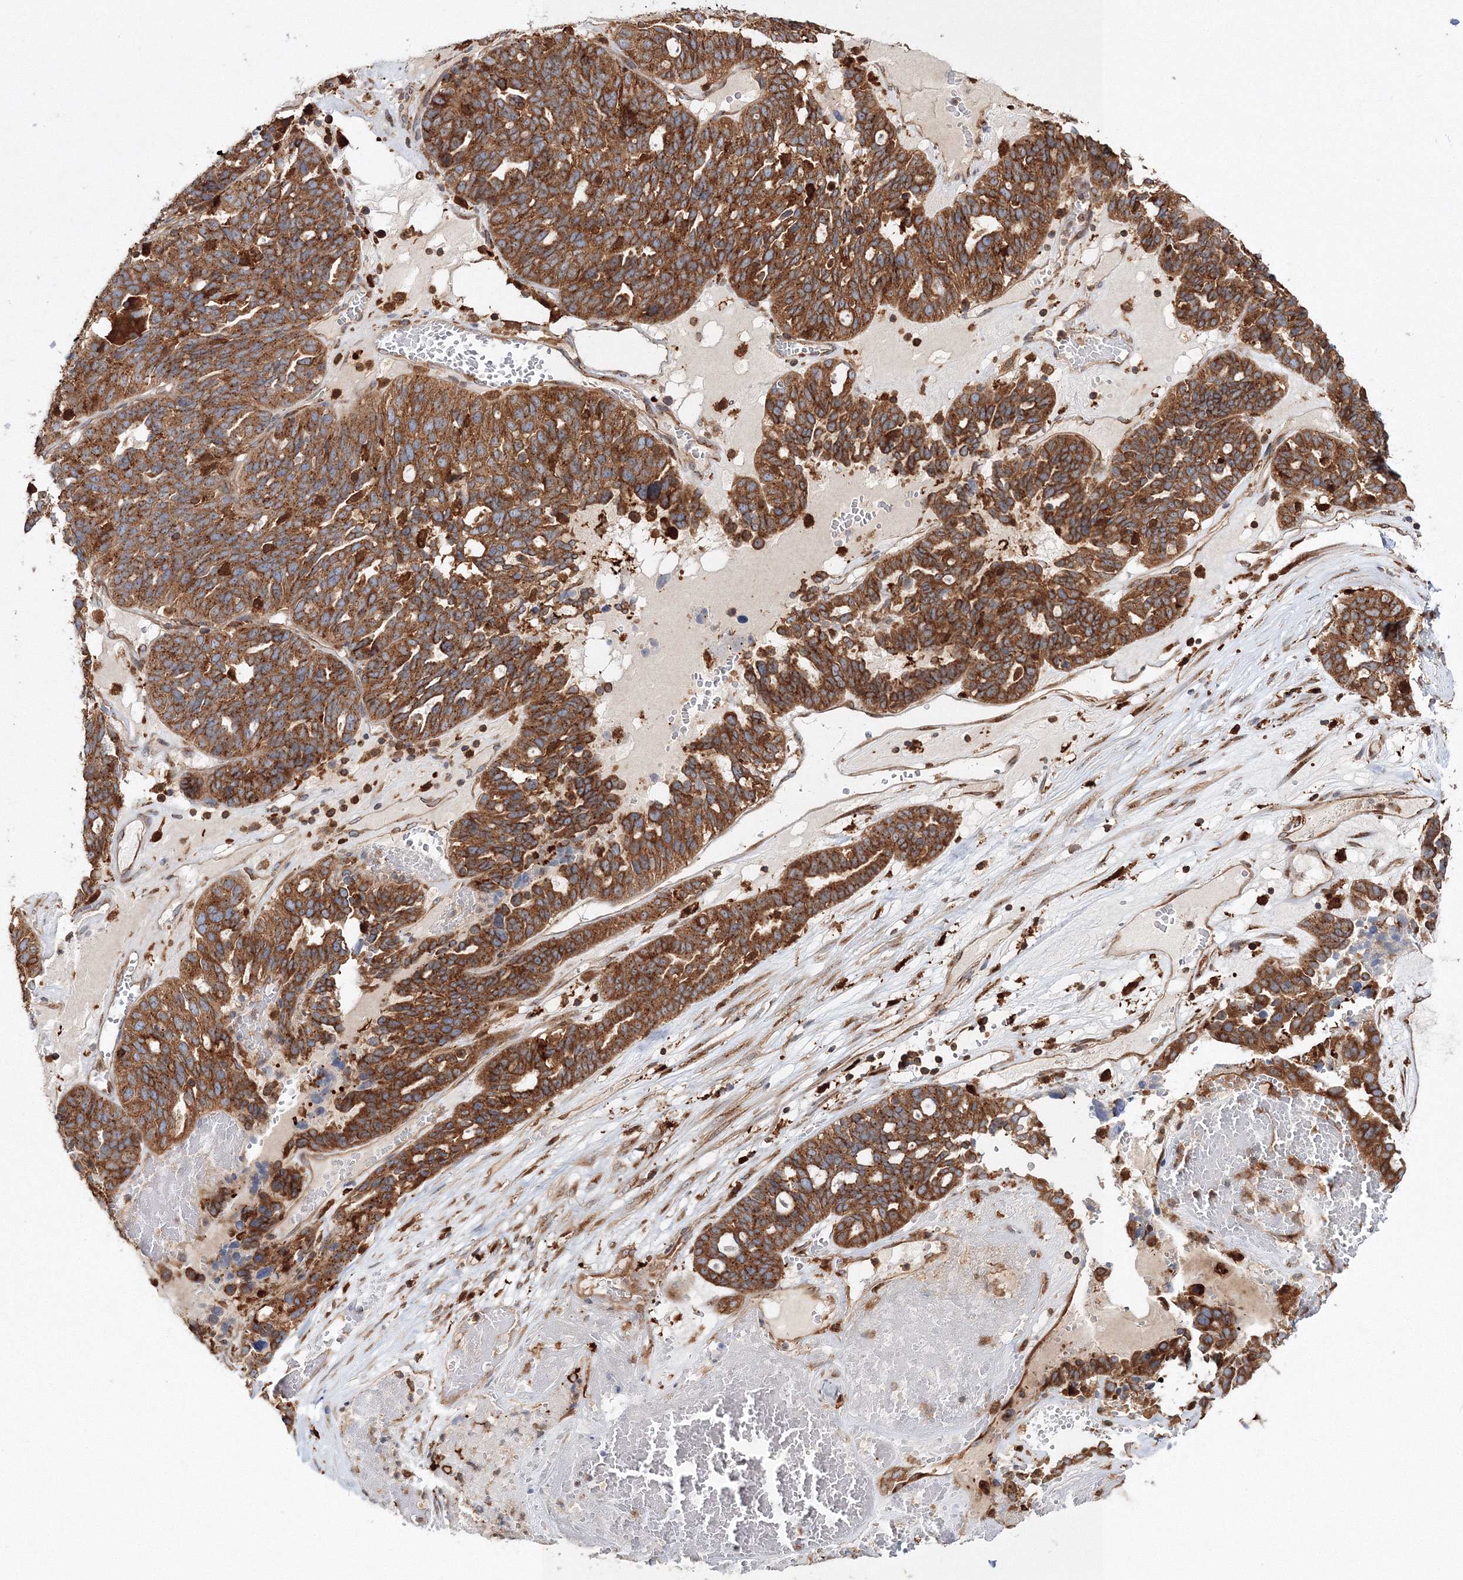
{"staining": {"intensity": "moderate", "quantity": ">75%", "location": "cytoplasmic/membranous"}, "tissue": "ovarian cancer", "cell_type": "Tumor cells", "image_type": "cancer", "snomed": [{"axis": "morphology", "description": "Cystadenocarcinoma, serous, NOS"}, {"axis": "topography", "description": "Ovary"}], "caption": "About >75% of tumor cells in human ovarian serous cystadenocarcinoma show moderate cytoplasmic/membranous protein positivity as visualized by brown immunohistochemical staining.", "gene": "ARCN1", "patient": {"sex": "female", "age": 59}}